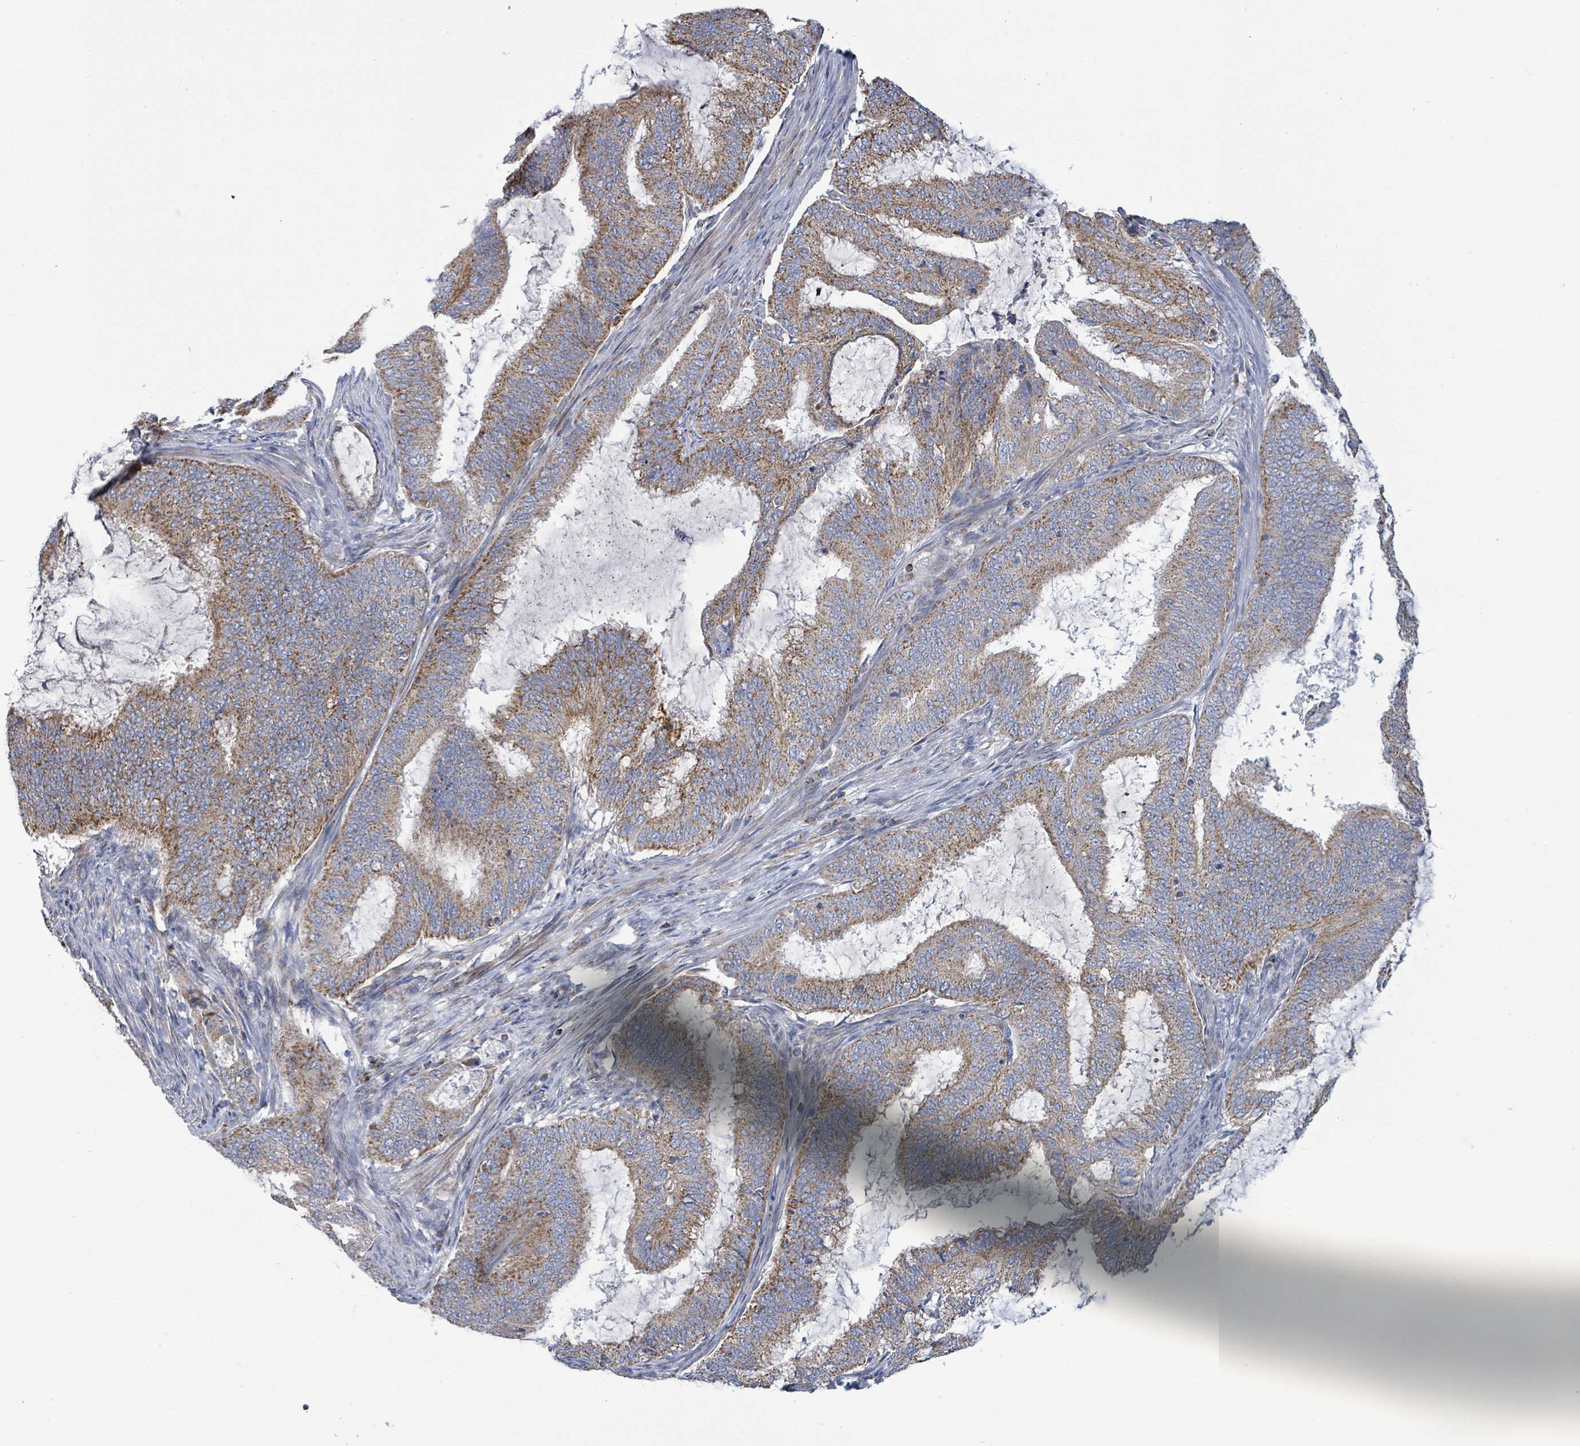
{"staining": {"intensity": "moderate", "quantity": ">75%", "location": "cytoplasmic/membranous"}, "tissue": "endometrial cancer", "cell_type": "Tumor cells", "image_type": "cancer", "snomed": [{"axis": "morphology", "description": "Adenocarcinoma, NOS"}, {"axis": "topography", "description": "Endometrium"}], "caption": "Tumor cells reveal medium levels of moderate cytoplasmic/membranous positivity in approximately >75% of cells in human endometrial cancer.", "gene": "SUCLG2", "patient": {"sex": "female", "age": 51}}